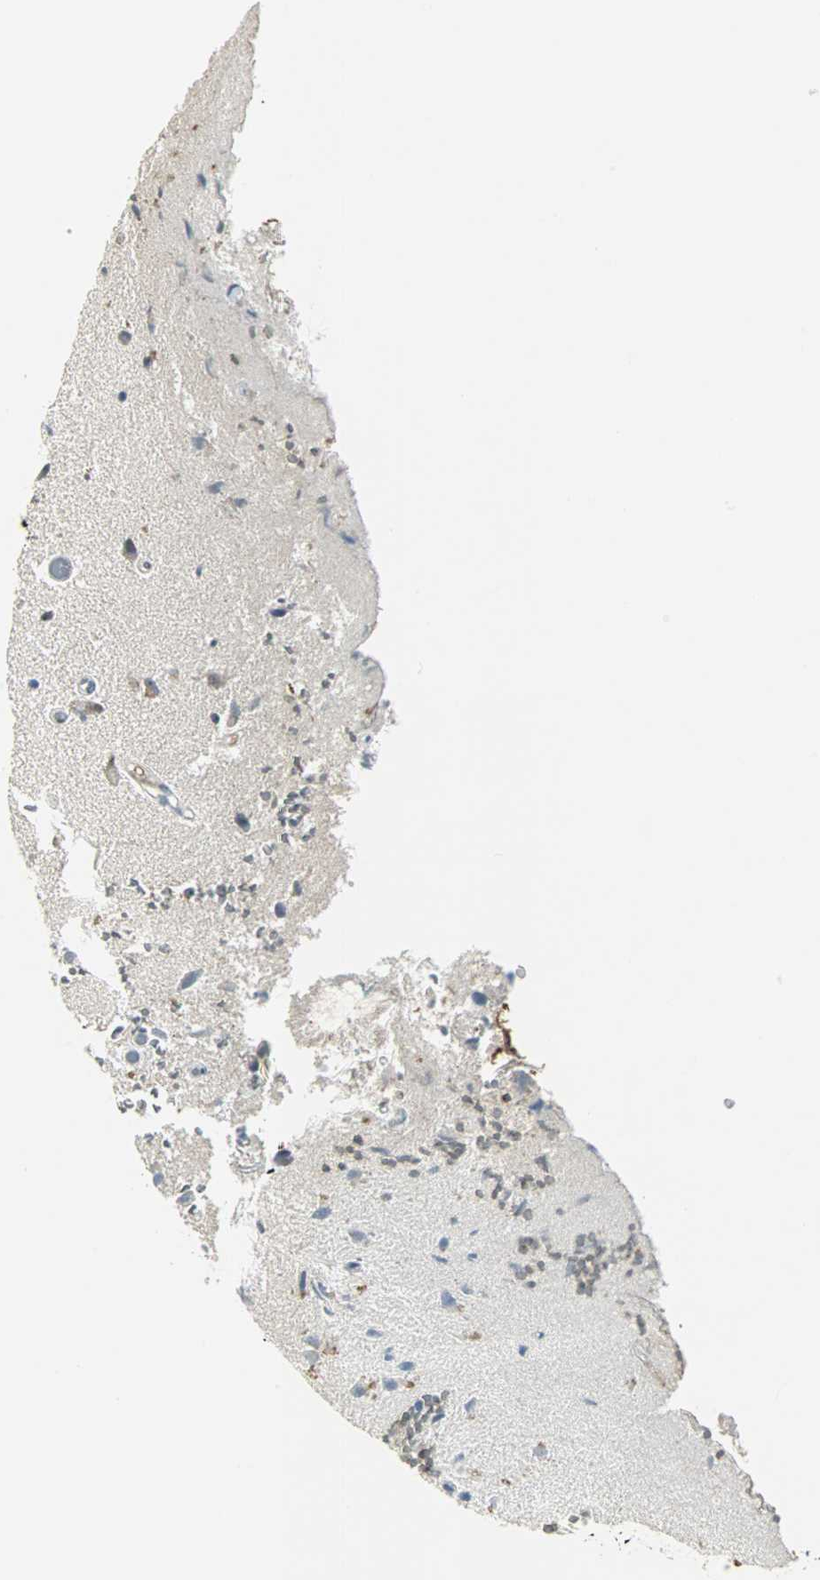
{"staining": {"intensity": "weak", "quantity": "25%-75%", "location": "cytoplasmic/membranous"}, "tissue": "glioma", "cell_type": "Tumor cells", "image_type": "cancer", "snomed": [{"axis": "morphology", "description": "Glioma, malignant, High grade"}, {"axis": "topography", "description": "Brain"}], "caption": "The immunohistochemical stain shows weak cytoplasmic/membranous staining in tumor cells of malignant glioma (high-grade) tissue. (IHC, brightfield microscopy, high magnification).", "gene": "CCT5", "patient": {"sex": "male", "age": 47}}